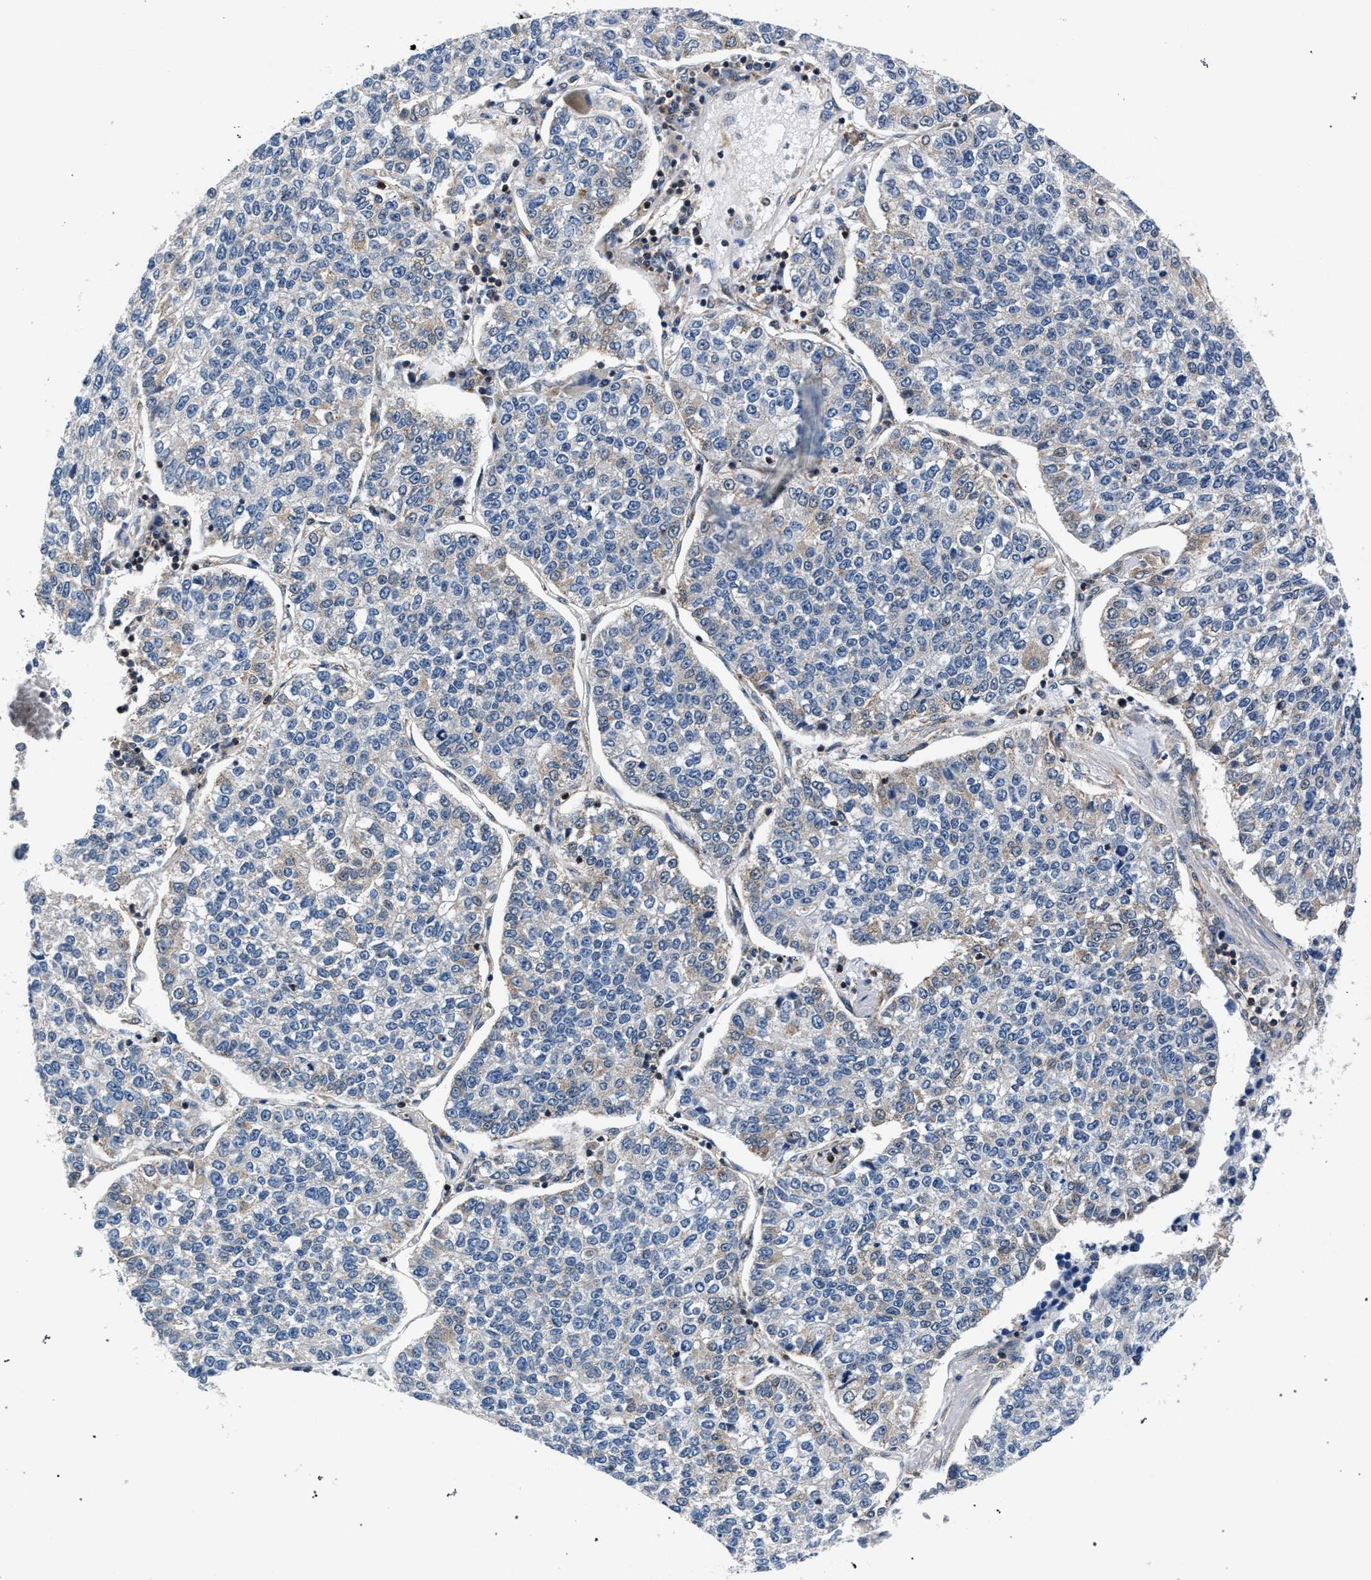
{"staining": {"intensity": "negative", "quantity": "none", "location": "none"}, "tissue": "lung cancer", "cell_type": "Tumor cells", "image_type": "cancer", "snomed": [{"axis": "morphology", "description": "Adenocarcinoma, NOS"}, {"axis": "topography", "description": "Lung"}], "caption": "Tumor cells show no significant protein positivity in adenocarcinoma (lung).", "gene": "LASP1", "patient": {"sex": "male", "age": 49}}